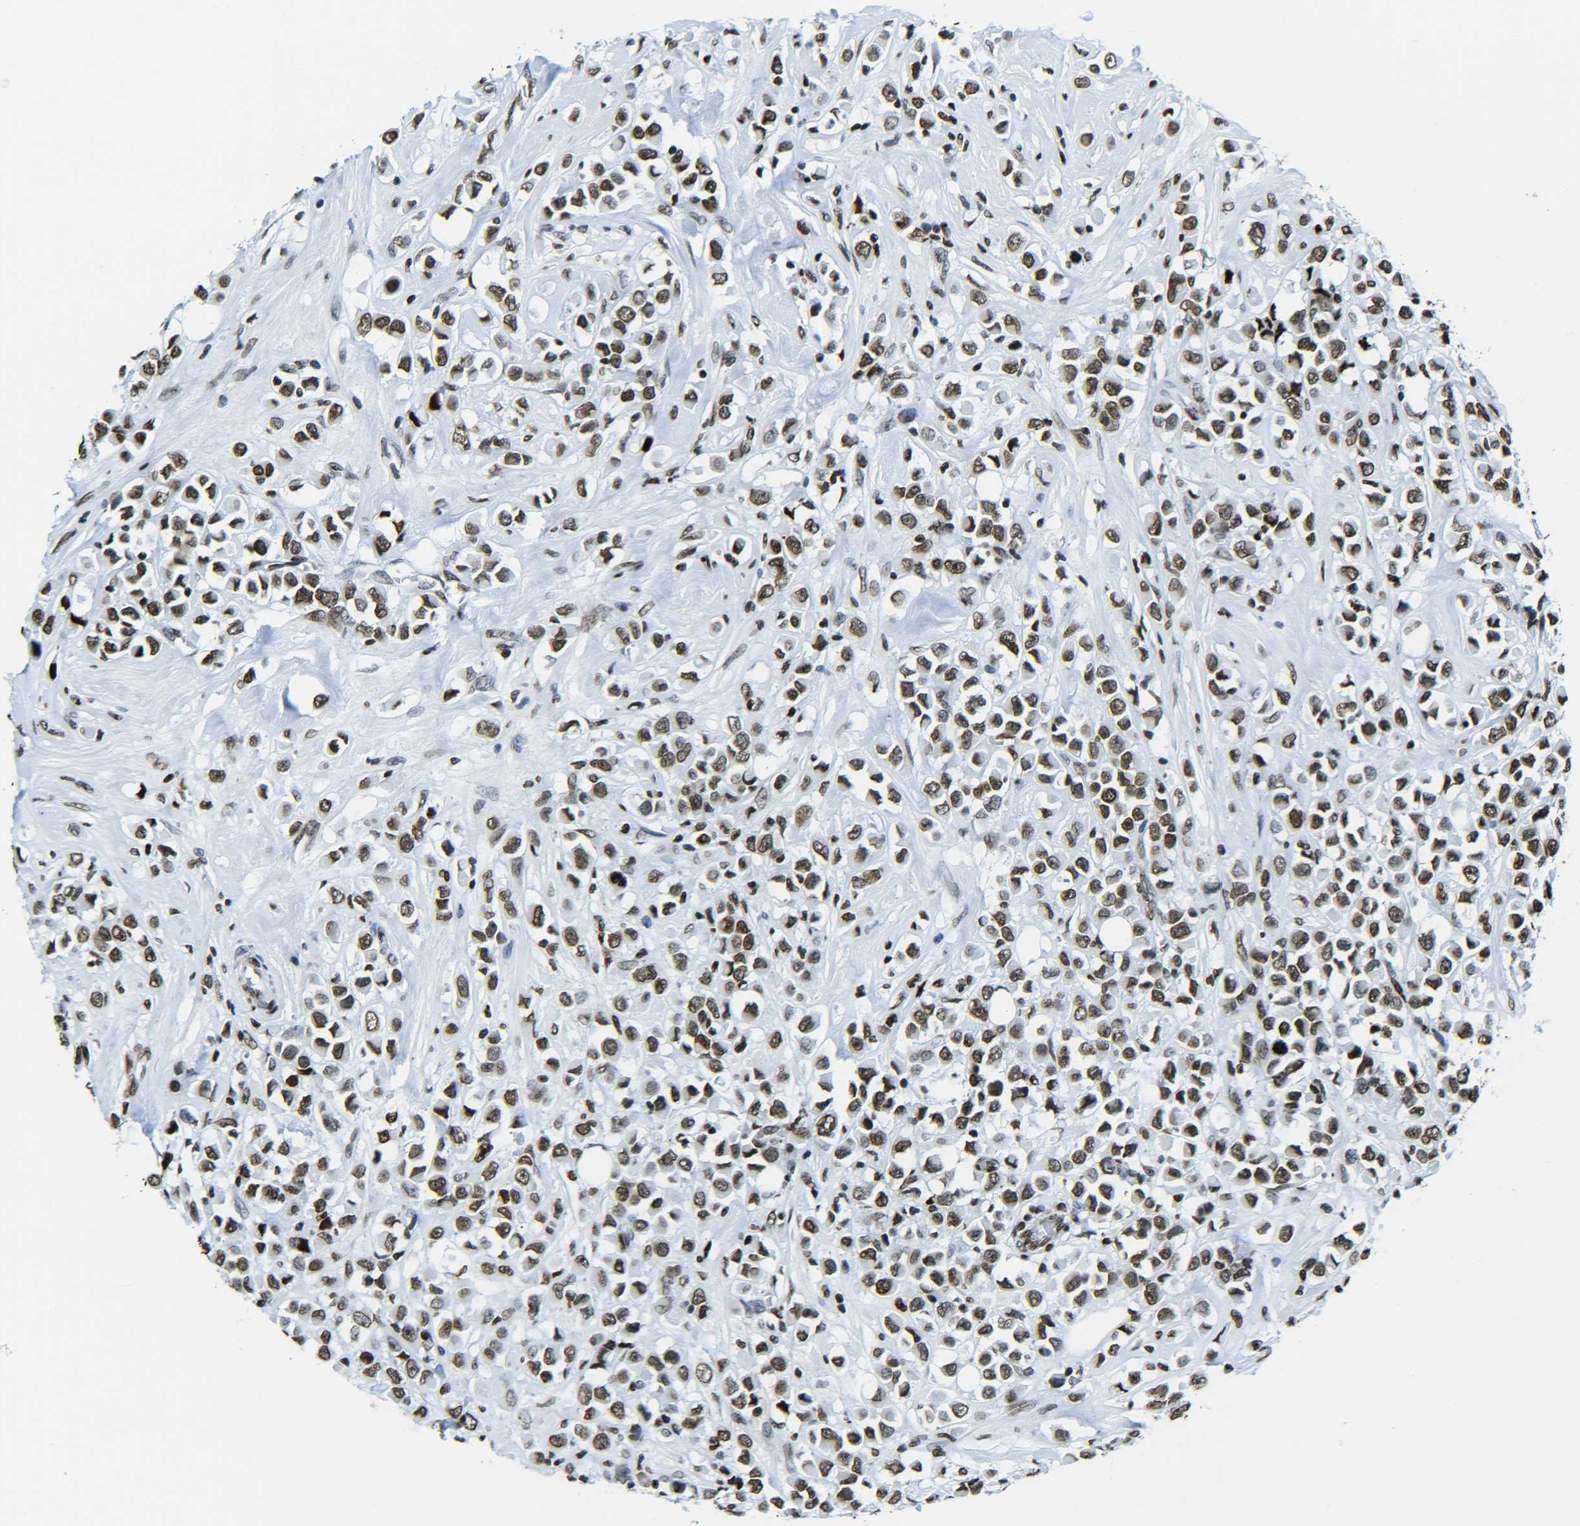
{"staining": {"intensity": "moderate", "quantity": ">75%", "location": "nuclear"}, "tissue": "breast cancer", "cell_type": "Tumor cells", "image_type": "cancer", "snomed": [{"axis": "morphology", "description": "Duct carcinoma"}, {"axis": "topography", "description": "Breast"}], "caption": "Immunohistochemistry (IHC) photomicrograph of neoplastic tissue: human breast cancer stained using immunohistochemistry (IHC) demonstrates medium levels of moderate protein expression localized specifically in the nuclear of tumor cells, appearing as a nuclear brown color.", "gene": "H2AX", "patient": {"sex": "female", "age": 61}}